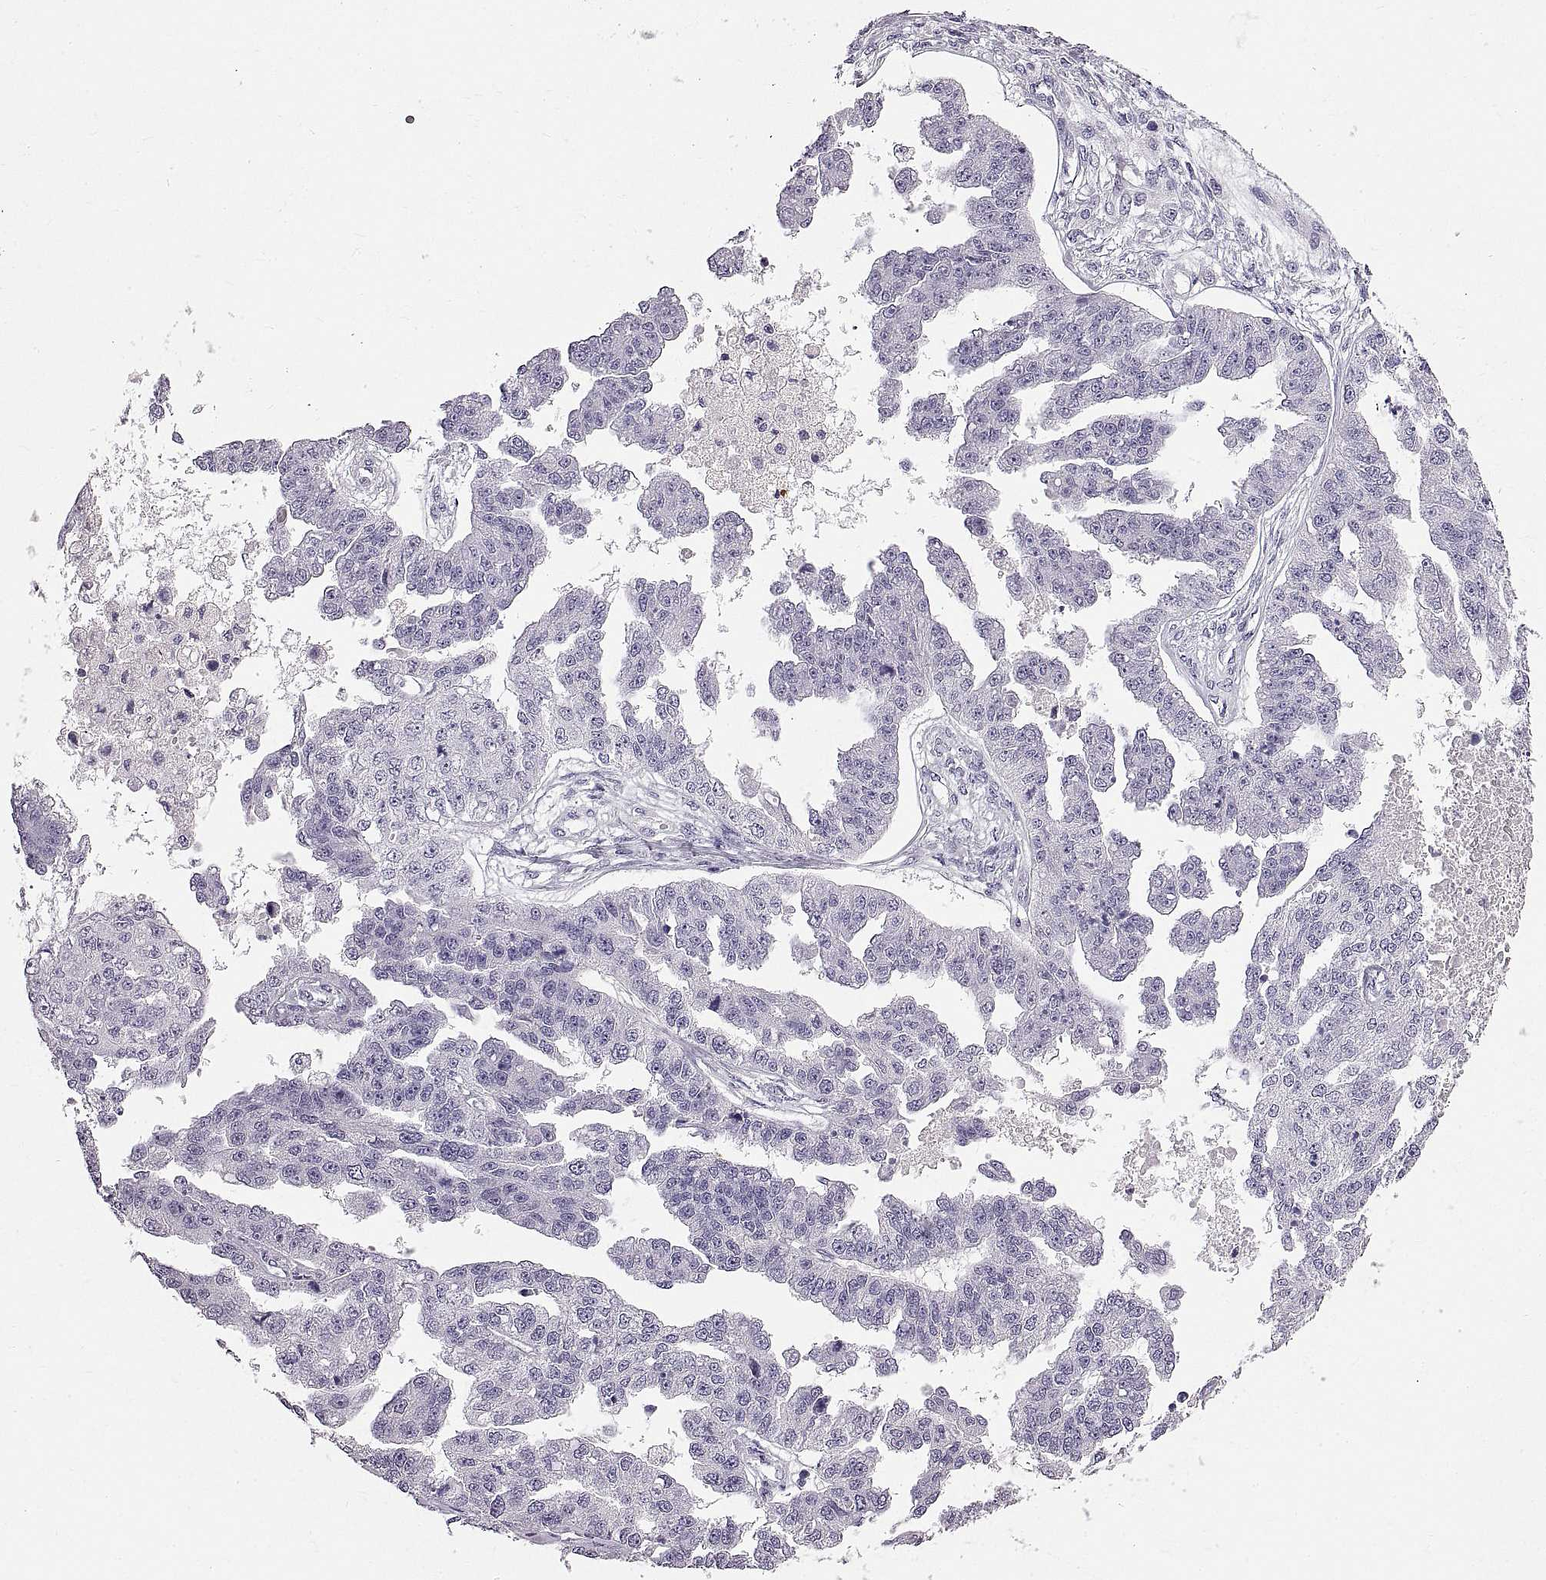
{"staining": {"intensity": "negative", "quantity": "none", "location": "none"}, "tissue": "ovarian cancer", "cell_type": "Tumor cells", "image_type": "cancer", "snomed": [{"axis": "morphology", "description": "Cystadenocarcinoma, serous, NOS"}, {"axis": "topography", "description": "Ovary"}], "caption": "An immunohistochemistry micrograph of serous cystadenocarcinoma (ovarian) is shown. There is no staining in tumor cells of serous cystadenocarcinoma (ovarian). (Stains: DAB (3,3'-diaminobenzidine) immunohistochemistry with hematoxylin counter stain, Microscopy: brightfield microscopy at high magnification).", "gene": "WFDC8", "patient": {"sex": "female", "age": 58}}